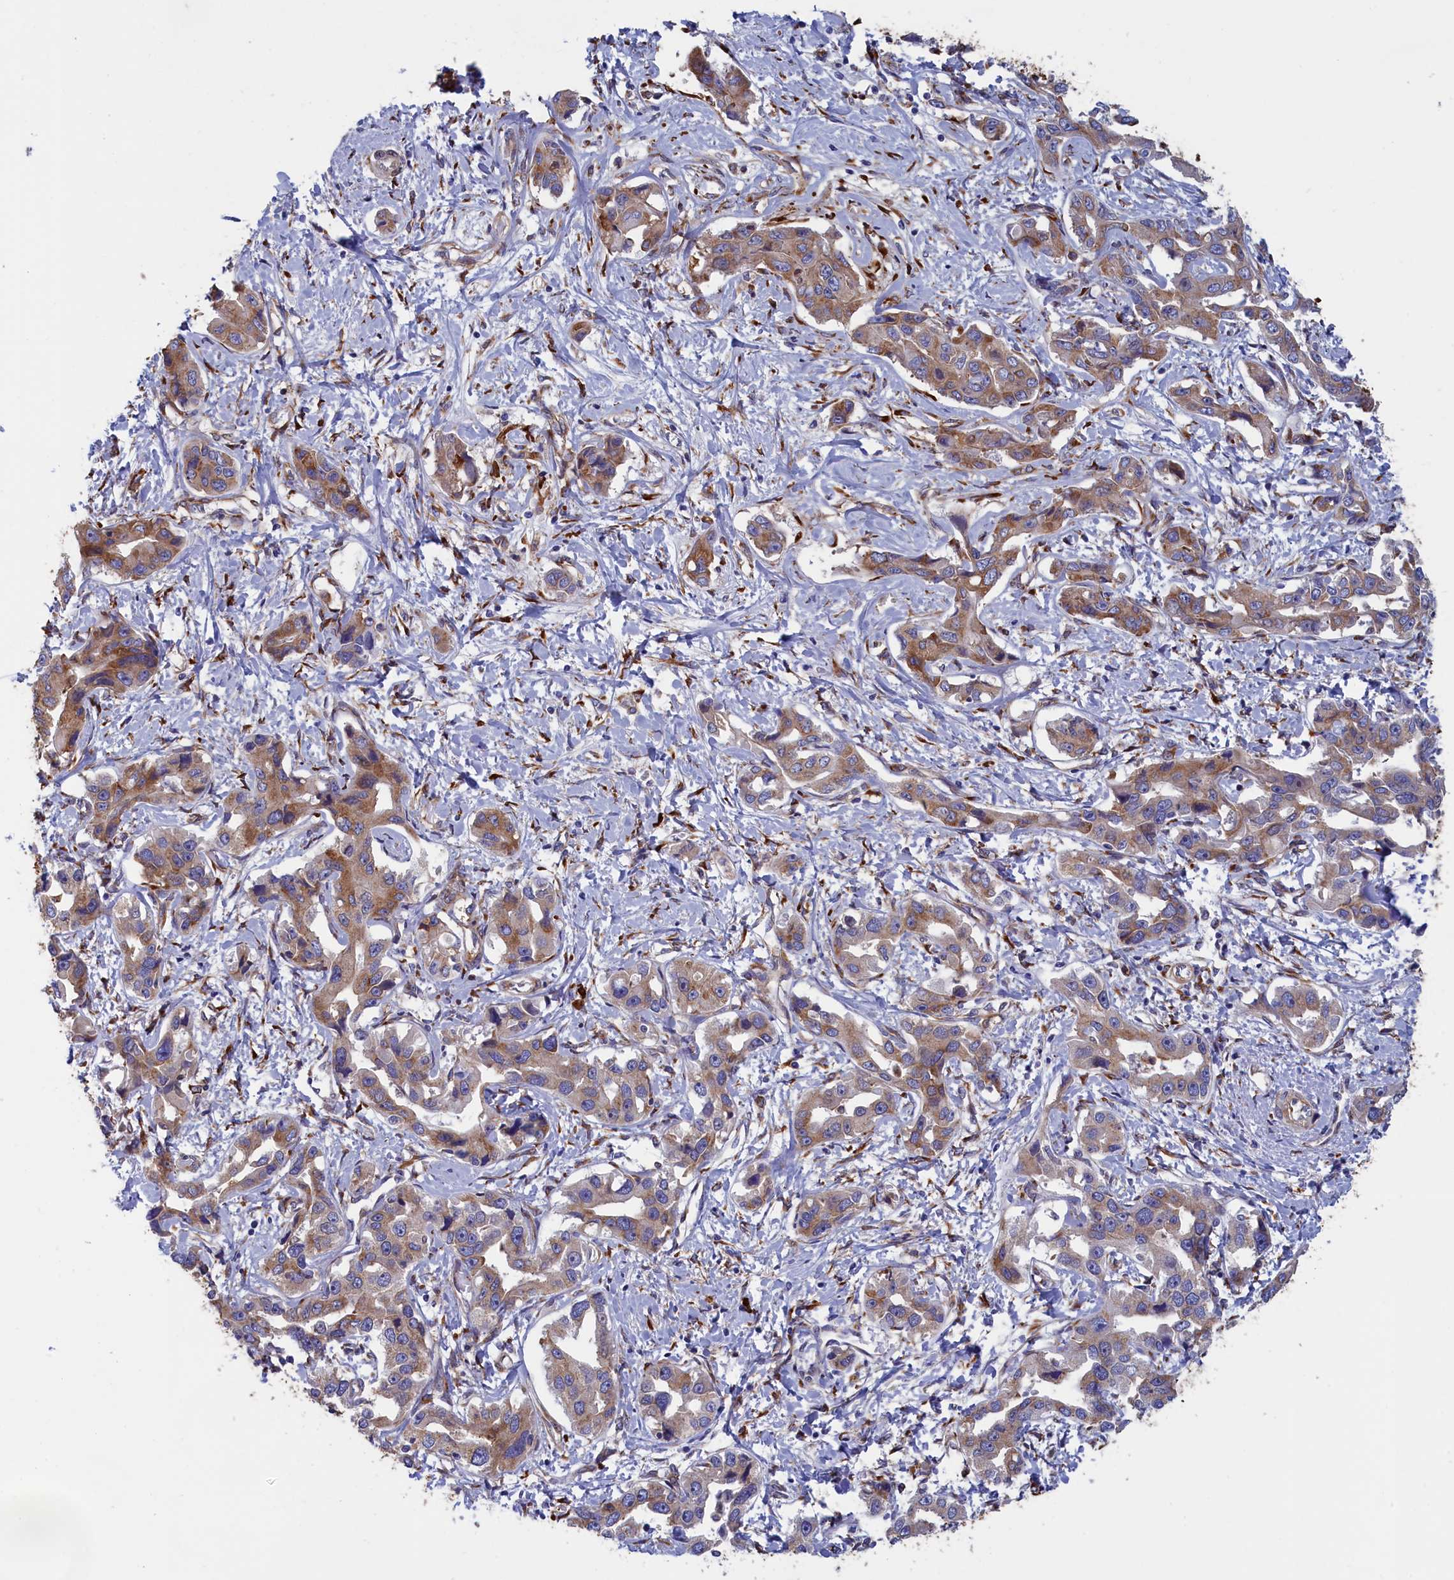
{"staining": {"intensity": "moderate", "quantity": "25%-75%", "location": "cytoplasmic/membranous"}, "tissue": "liver cancer", "cell_type": "Tumor cells", "image_type": "cancer", "snomed": [{"axis": "morphology", "description": "Cholangiocarcinoma"}, {"axis": "topography", "description": "Liver"}], "caption": "This micrograph demonstrates liver cancer (cholangiocarcinoma) stained with immunohistochemistry (IHC) to label a protein in brown. The cytoplasmic/membranous of tumor cells show moderate positivity for the protein. Nuclei are counter-stained blue.", "gene": "CCDC68", "patient": {"sex": "male", "age": 59}}